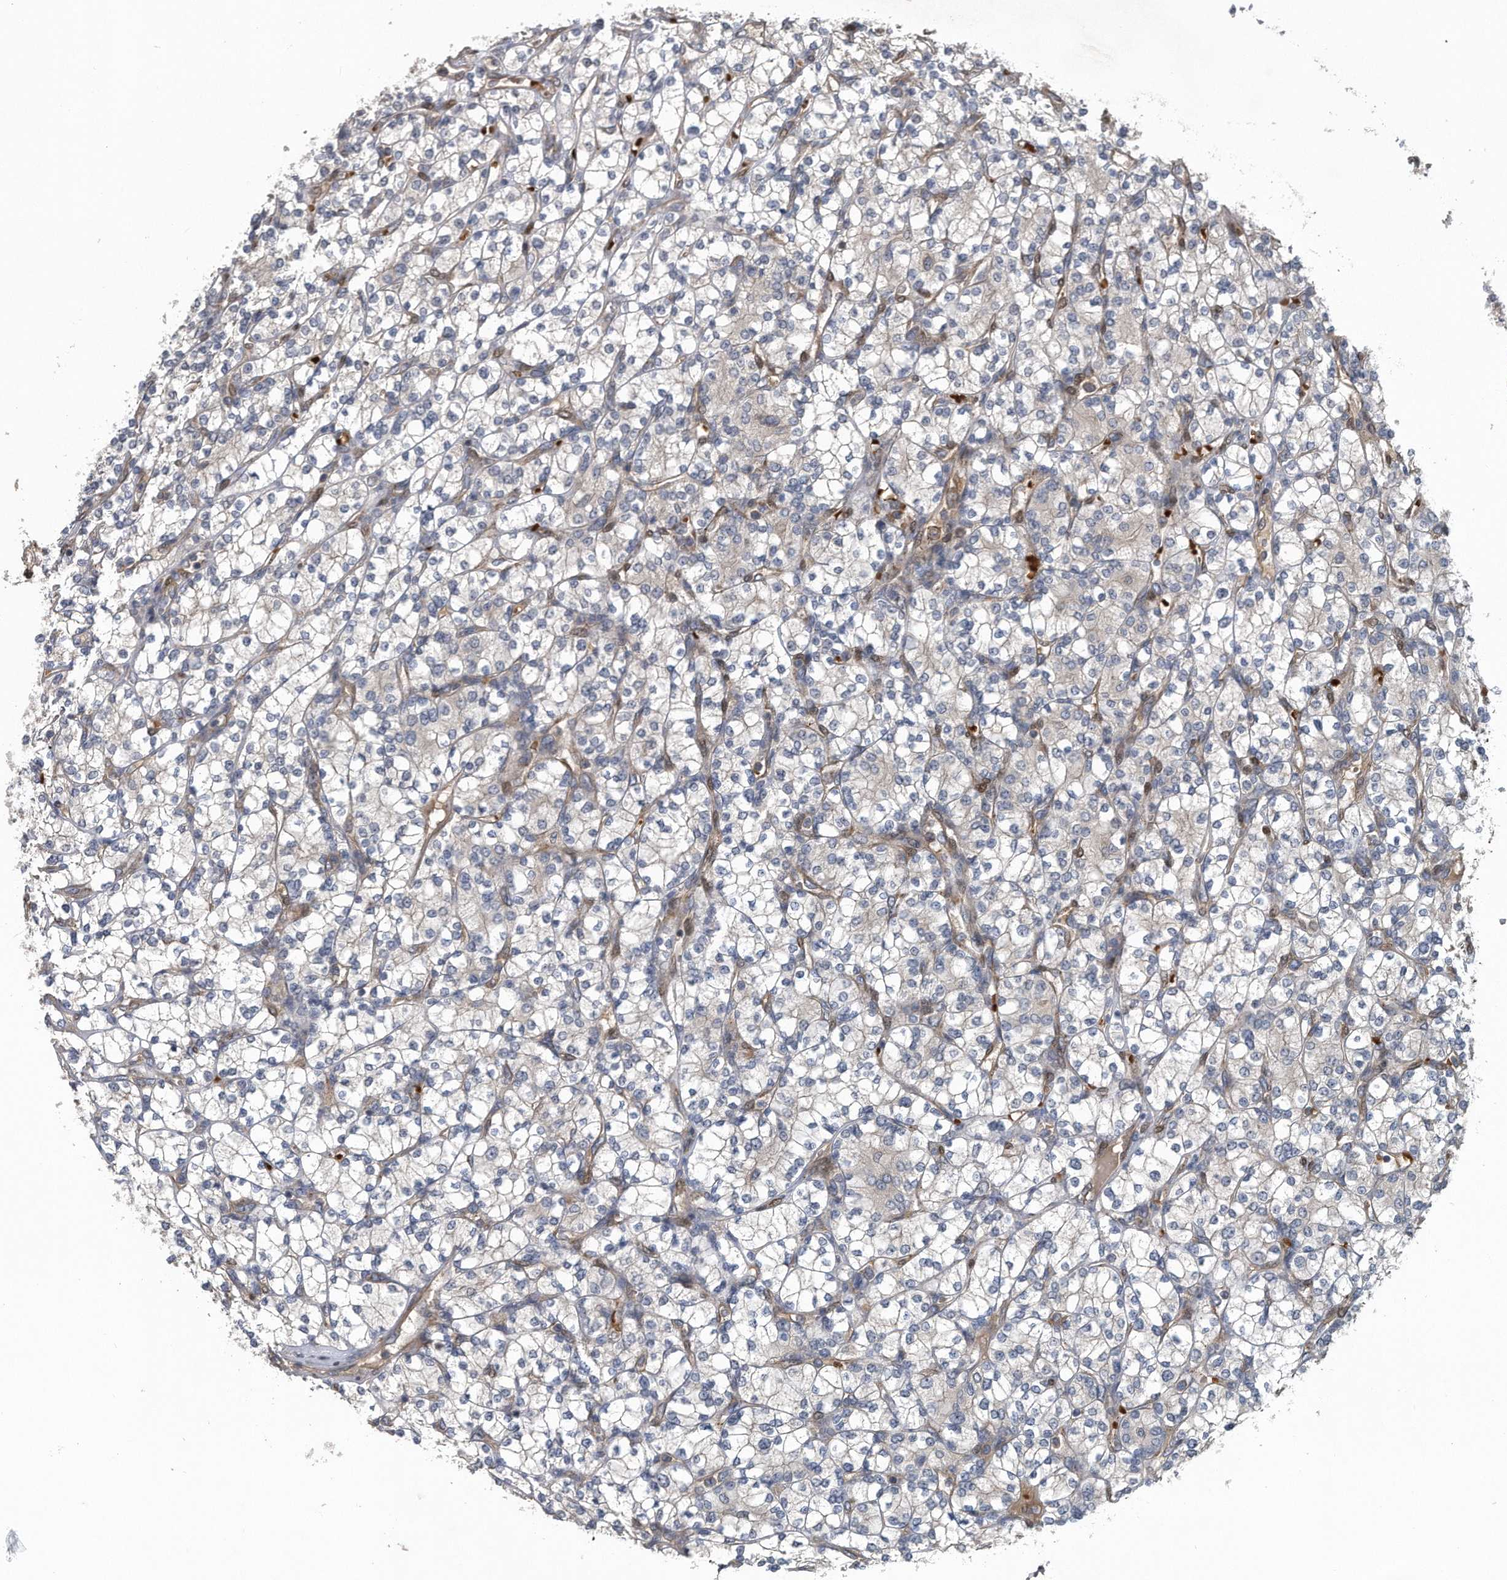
{"staining": {"intensity": "negative", "quantity": "none", "location": "none"}, "tissue": "renal cancer", "cell_type": "Tumor cells", "image_type": "cancer", "snomed": [{"axis": "morphology", "description": "Adenocarcinoma, NOS"}, {"axis": "topography", "description": "Kidney"}], "caption": "Immunohistochemical staining of human renal cancer reveals no significant positivity in tumor cells.", "gene": "ZNF79", "patient": {"sex": "male", "age": 77}}